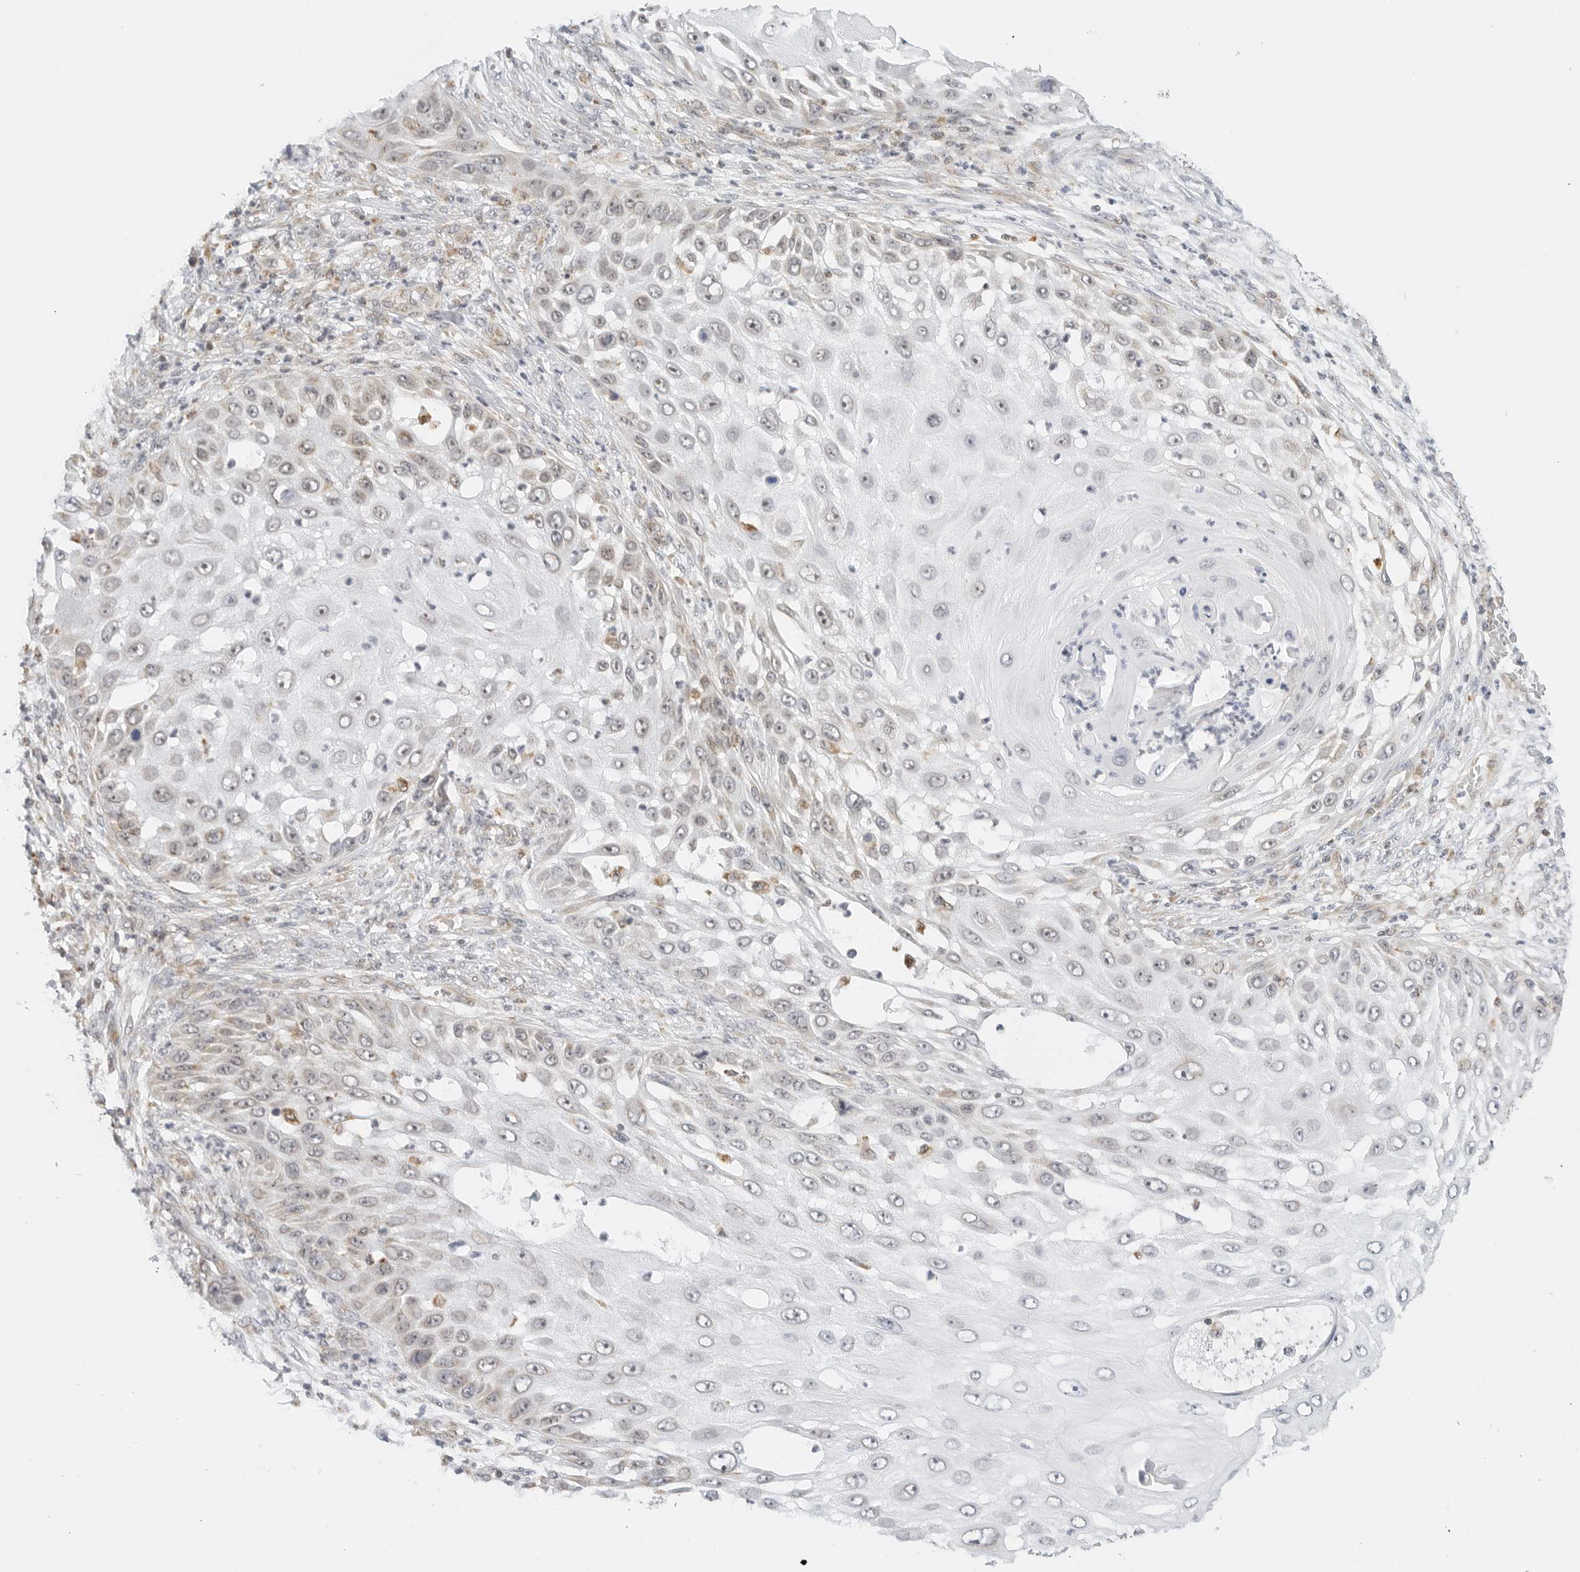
{"staining": {"intensity": "moderate", "quantity": "<25%", "location": "cytoplasmic/membranous"}, "tissue": "skin cancer", "cell_type": "Tumor cells", "image_type": "cancer", "snomed": [{"axis": "morphology", "description": "Squamous cell carcinoma, NOS"}, {"axis": "topography", "description": "Skin"}], "caption": "A brown stain labels moderate cytoplasmic/membranous positivity of a protein in human skin cancer tumor cells.", "gene": "GORAB", "patient": {"sex": "female", "age": 44}}